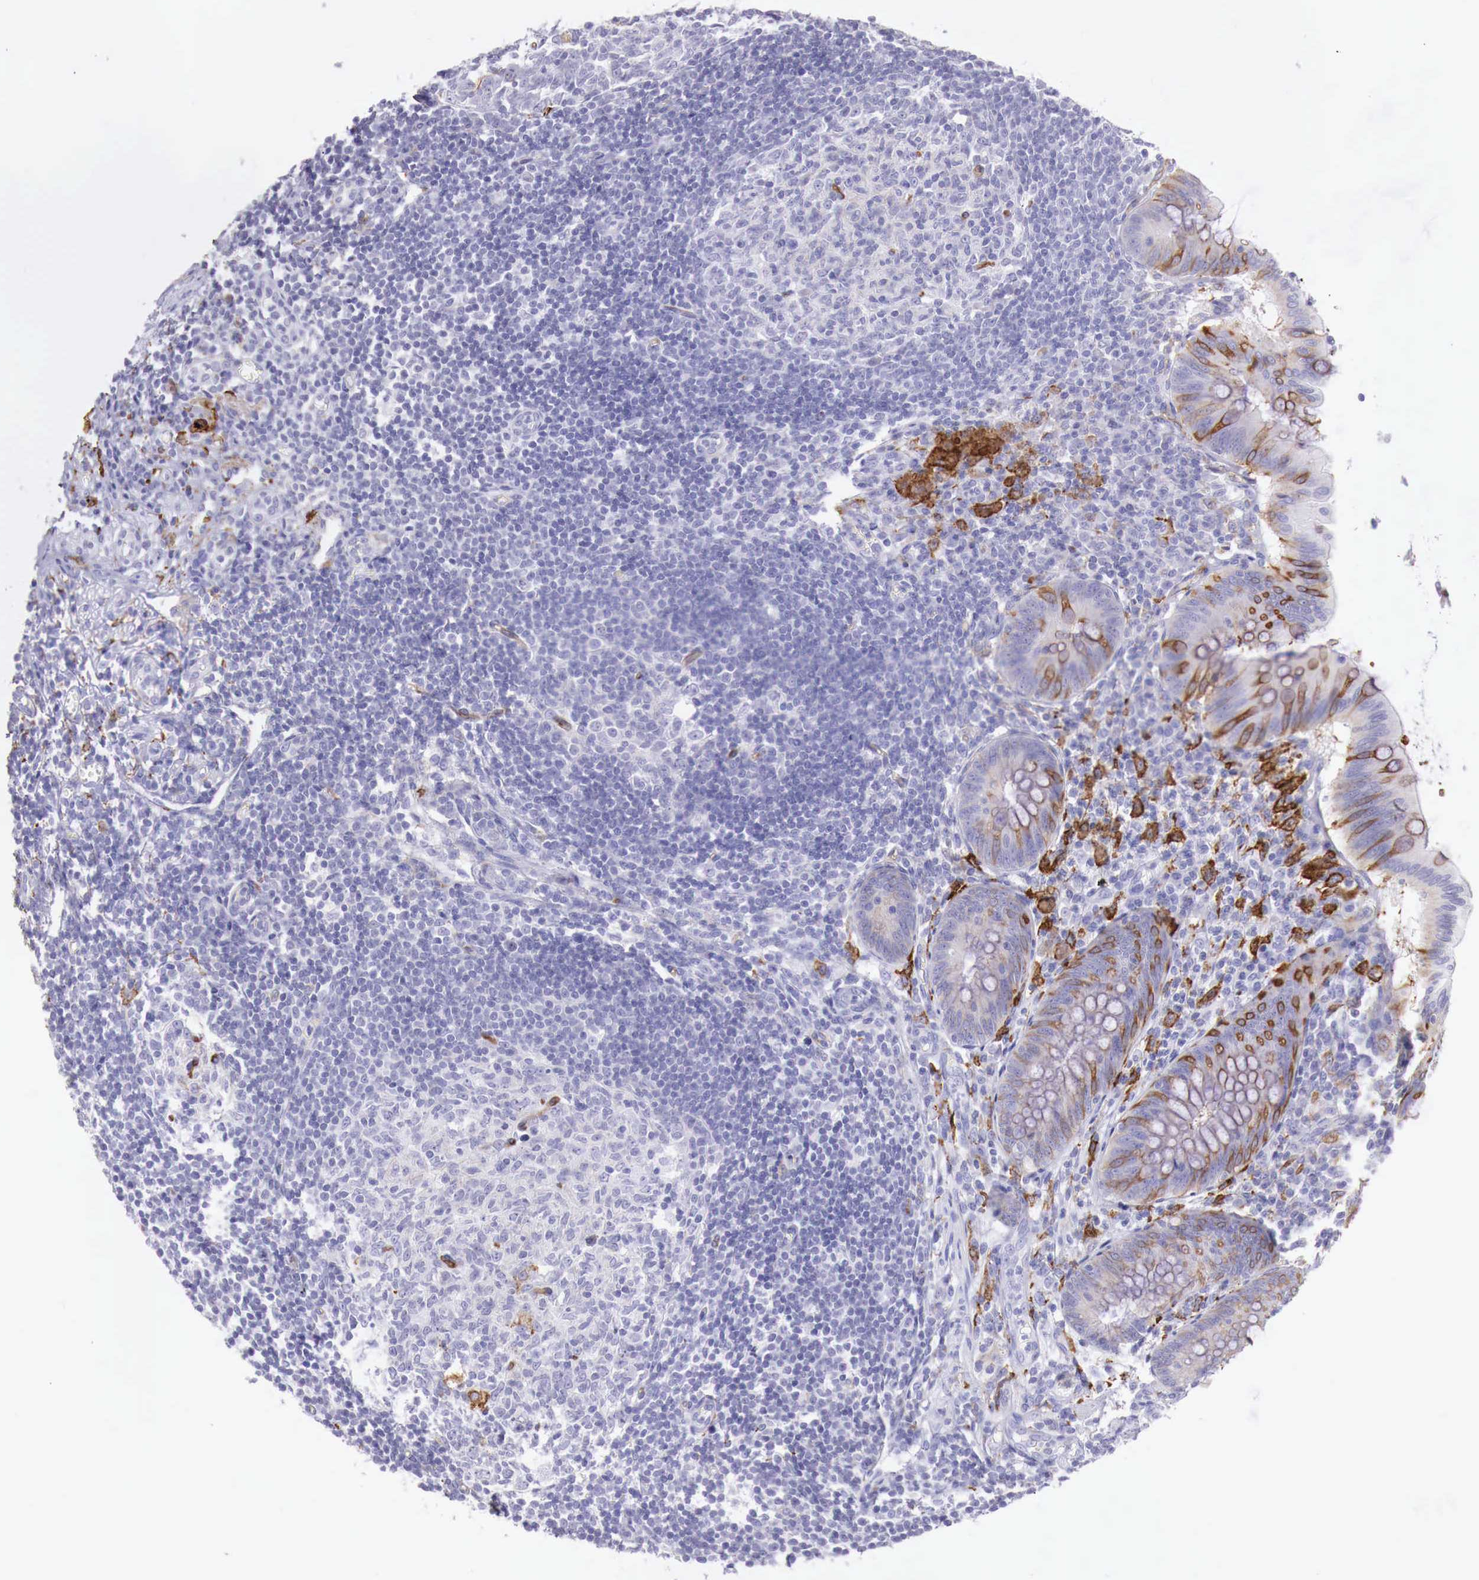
{"staining": {"intensity": "moderate", "quantity": "25%-75%", "location": "cytoplasmic/membranous"}, "tissue": "appendix", "cell_type": "Glandular cells", "image_type": "normal", "snomed": [{"axis": "morphology", "description": "Normal tissue, NOS"}, {"axis": "topography", "description": "Appendix"}], "caption": "Immunohistochemistry image of unremarkable appendix: appendix stained using immunohistochemistry (IHC) shows medium levels of moderate protein expression localized specifically in the cytoplasmic/membranous of glandular cells, appearing as a cytoplasmic/membranous brown color.", "gene": "MSR1", "patient": {"sex": "female", "age": 34}}